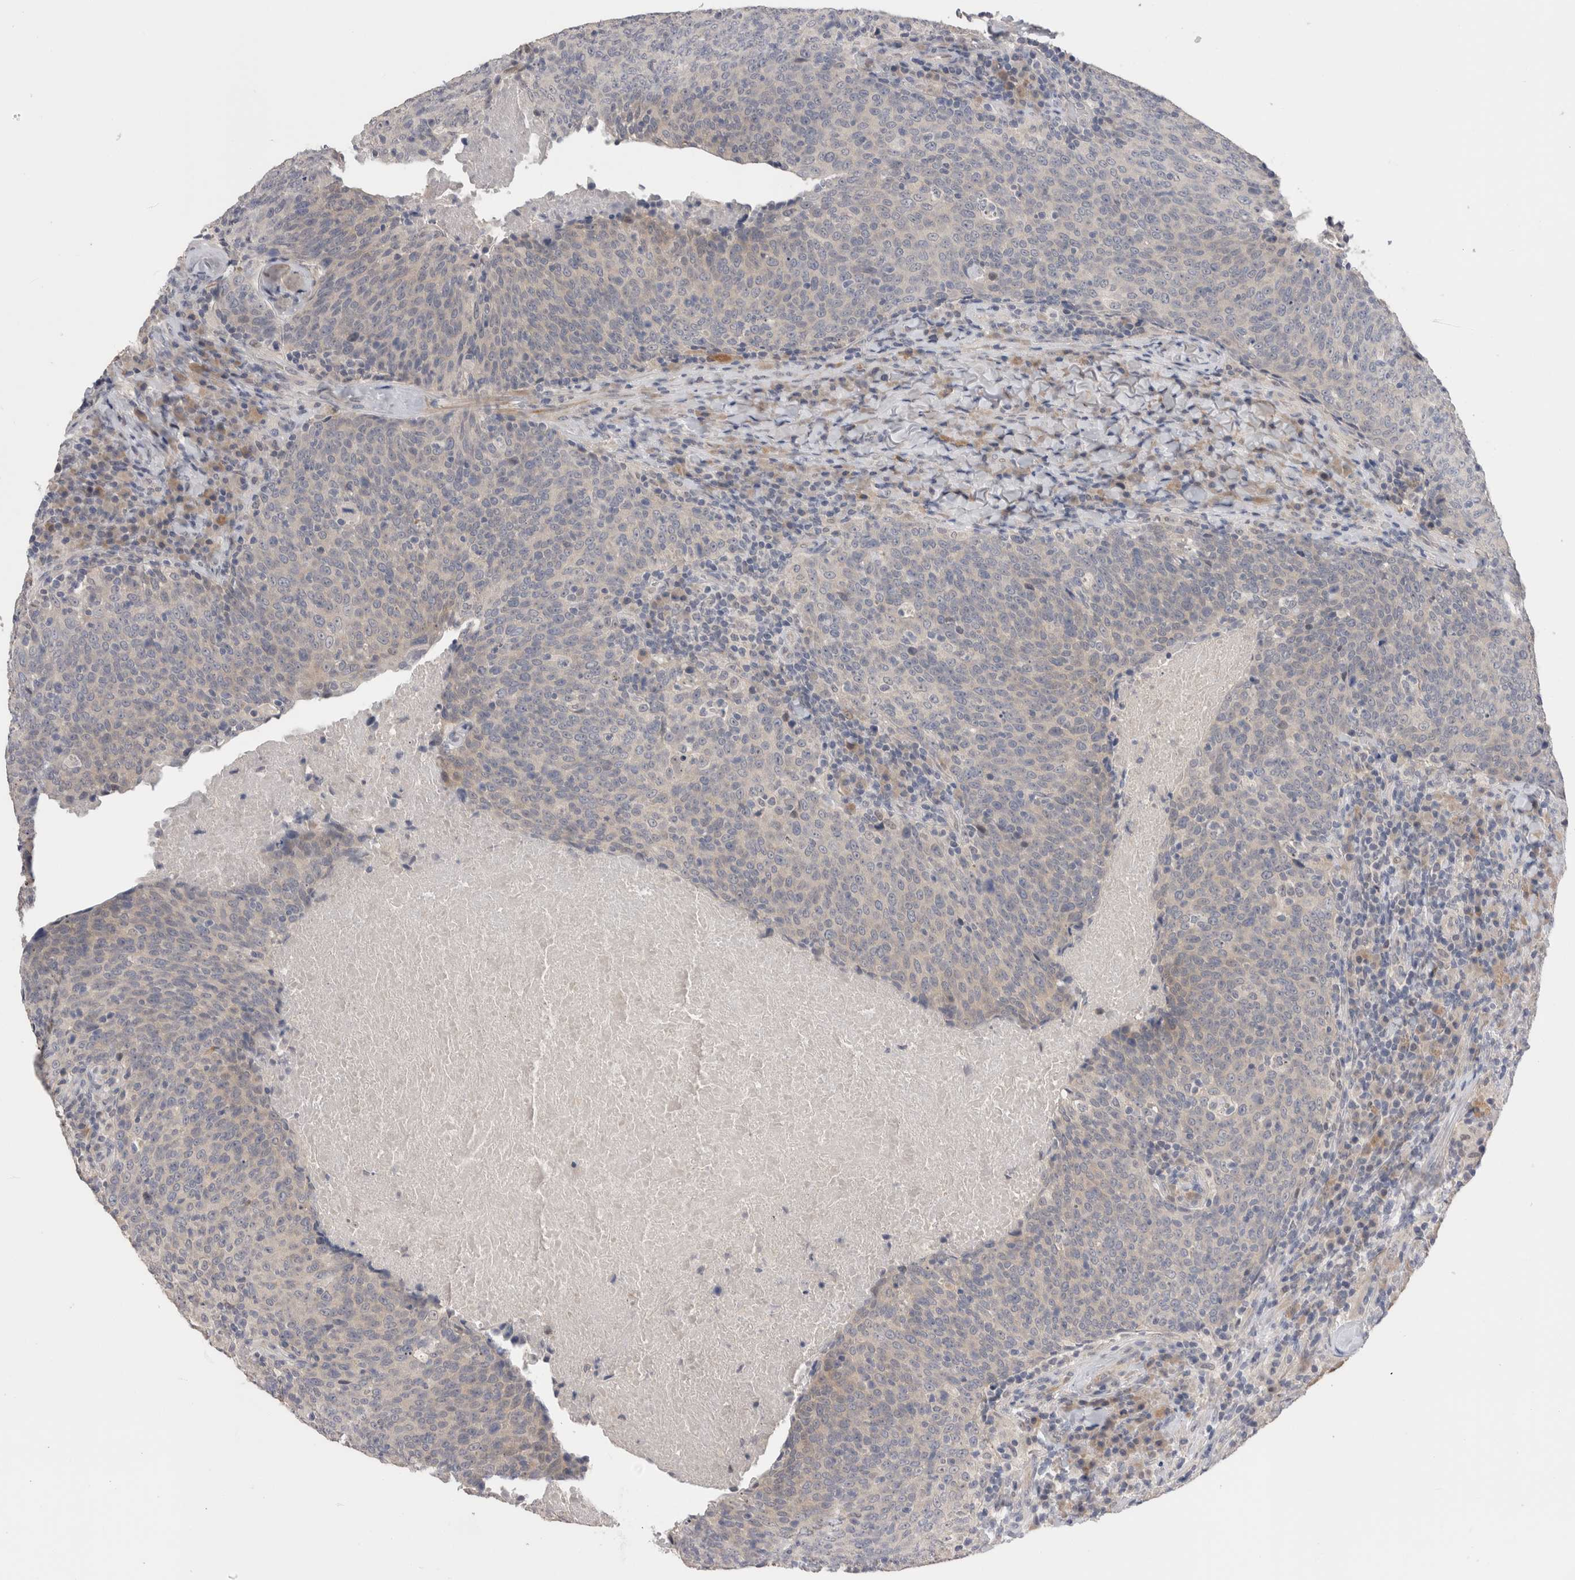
{"staining": {"intensity": "weak", "quantity": "<25%", "location": "cytoplasmic/membranous"}, "tissue": "head and neck cancer", "cell_type": "Tumor cells", "image_type": "cancer", "snomed": [{"axis": "morphology", "description": "Squamous cell carcinoma, NOS"}, {"axis": "morphology", "description": "Squamous cell carcinoma, metastatic, NOS"}, {"axis": "topography", "description": "Lymph node"}, {"axis": "topography", "description": "Head-Neck"}], "caption": "Protein analysis of head and neck cancer displays no significant expression in tumor cells. (IHC, brightfield microscopy, high magnification).", "gene": "CRYBG1", "patient": {"sex": "male", "age": 62}}